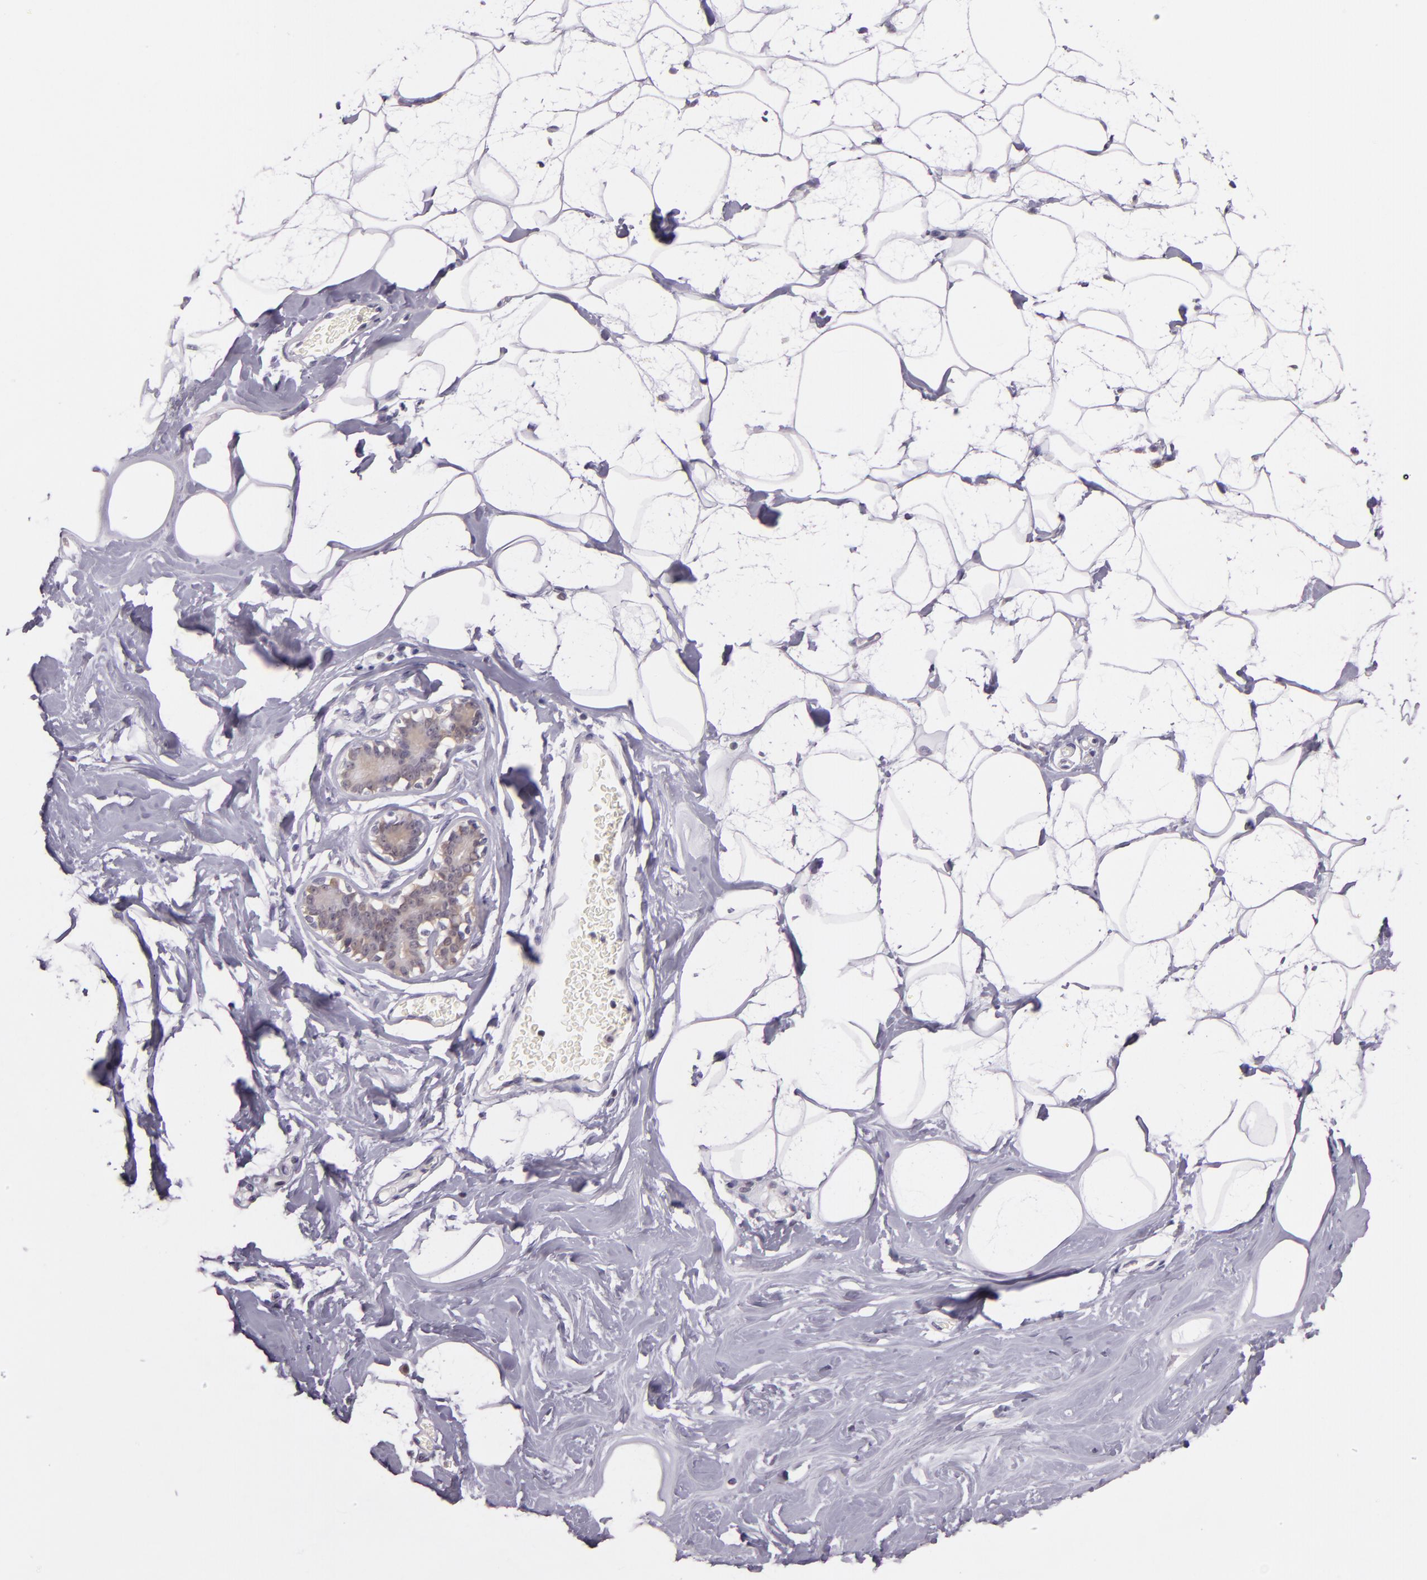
{"staining": {"intensity": "negative", "quantity": "none", "location": "none"}, "tissue": "breast", "cell_type": "Adipocytes", "image_type": "normal", "snomed": [{"axis": "morphology", "description": "Normal tissue, NOS"}, {"axis": "morphology", "description": "Fibrosis, NOS"}, {"axis": "topography", "description": "Breast"}], "caption": "DAB immunohistochemical staining of unremarkable breast exhibits no significant positivity in adipocytes. (Brightfield microscopy of DAB (3,3'-diaminobenzidine) immunohistochemistry (IHC) at high magnification).", "gene": "HSPA8", "patient": {"sex": "female", "age": 39}}